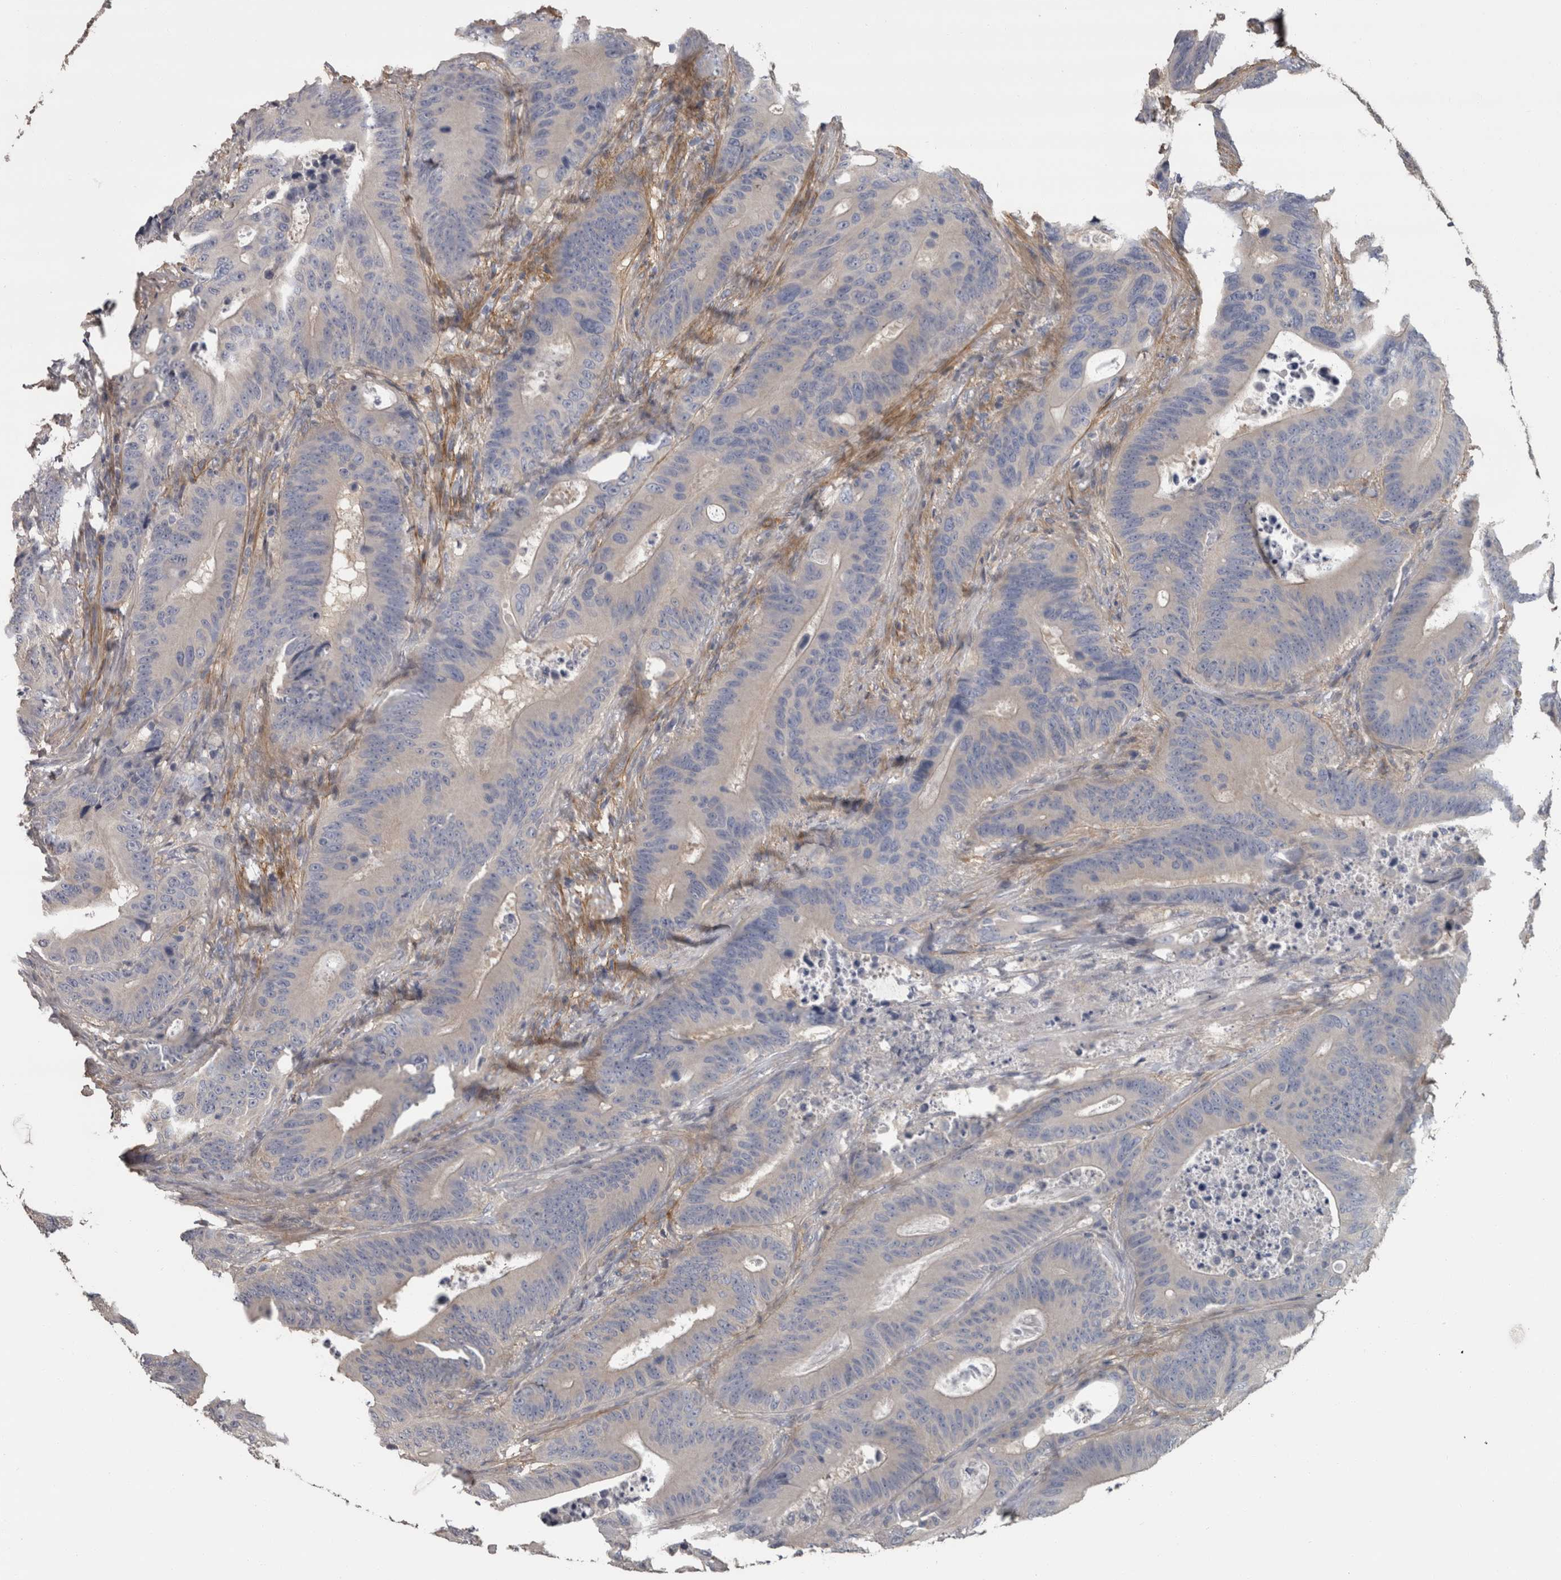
{"staining": {"intensity": "negative", "quantity": "none", "location": "none"}, "tissue": "colorectal cancer", "cell_type": "Tumor cells", "image_type": "cancer", "snomed": [{"axis": "morphology", "description": "Adenocarcinoma, NOS"}, {"axis": "topography", "description": "Colon"}], "caption": "Photomicrograph shows no protein positivity in tumor cells of colorectal adenocarcinoma tissue.", "gene": "EFEMP2", "patient": {"sex": "male", "age": 83}}